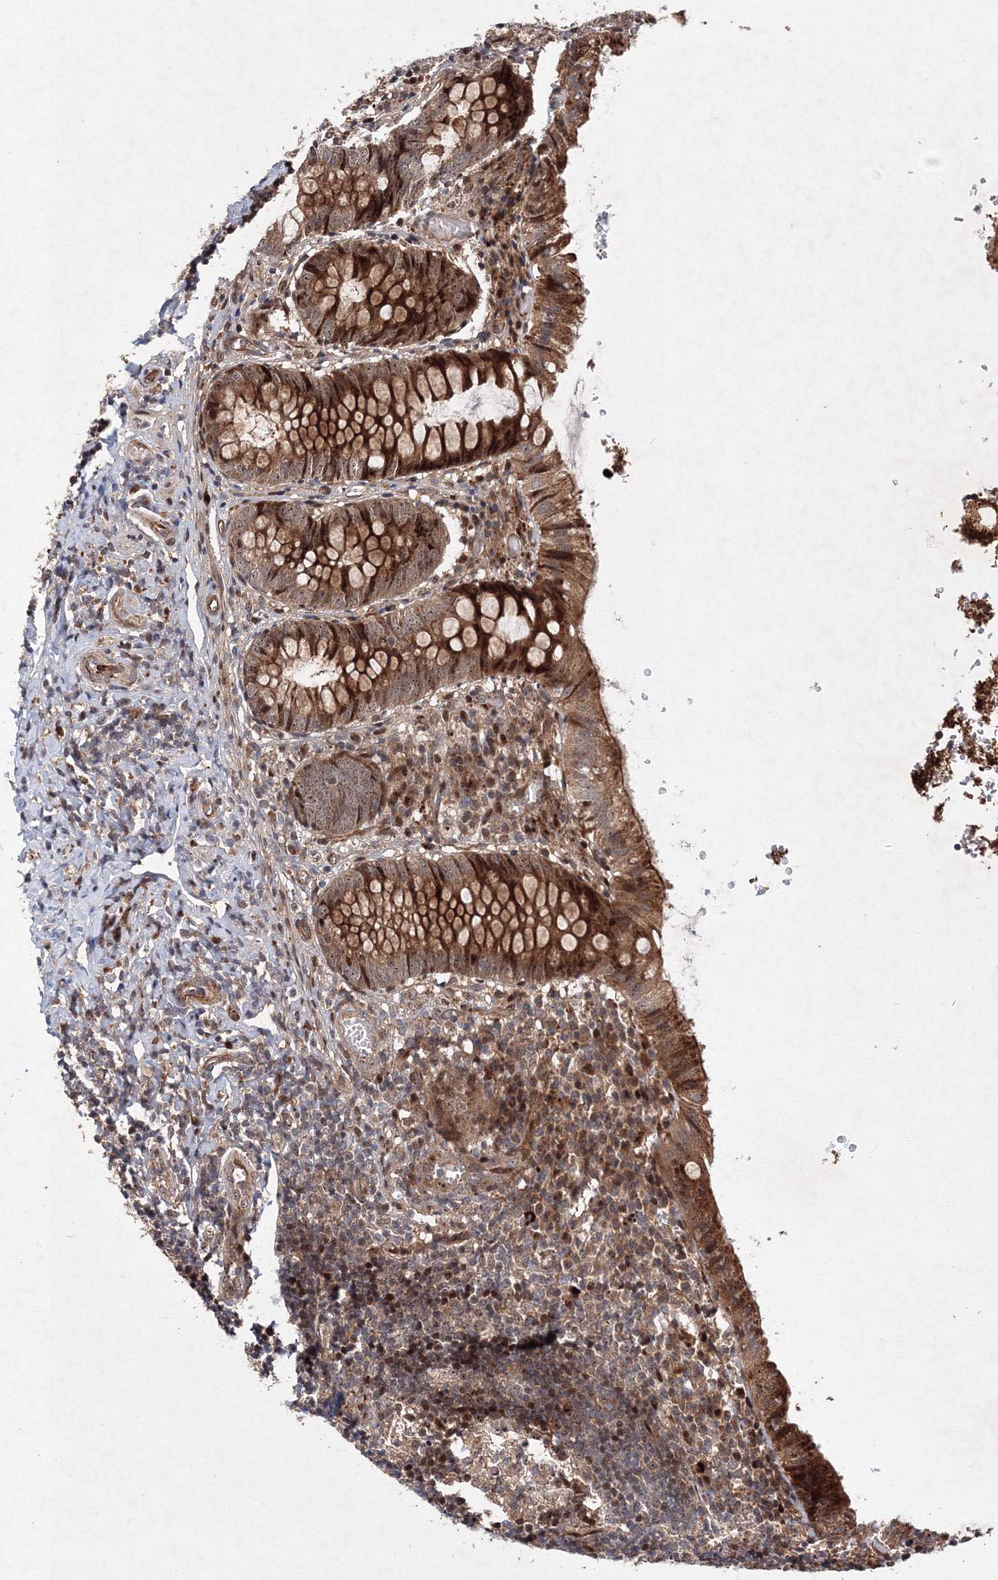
{"staining": {"intensity": "strong", "quantity": "25%-75%", "location": "cytoplasmic/membranous,nuclear"}, "tissue": "appendix", "cell_type": "Glandular cells", "image_type": "normal", "snomed": [{"axis": "morphology", "description": "Normal tissue, NOS"}, {"axis": "topography", "description": "Appendix"}], "caption": "The micrograph displays a brown stain indicating the presence of a protein in the cytoplasmic/membranous,nuclear of glandular cells in appendix.", "gene": "ANKAR", "patient": {"sex": "male", "age": 8}}